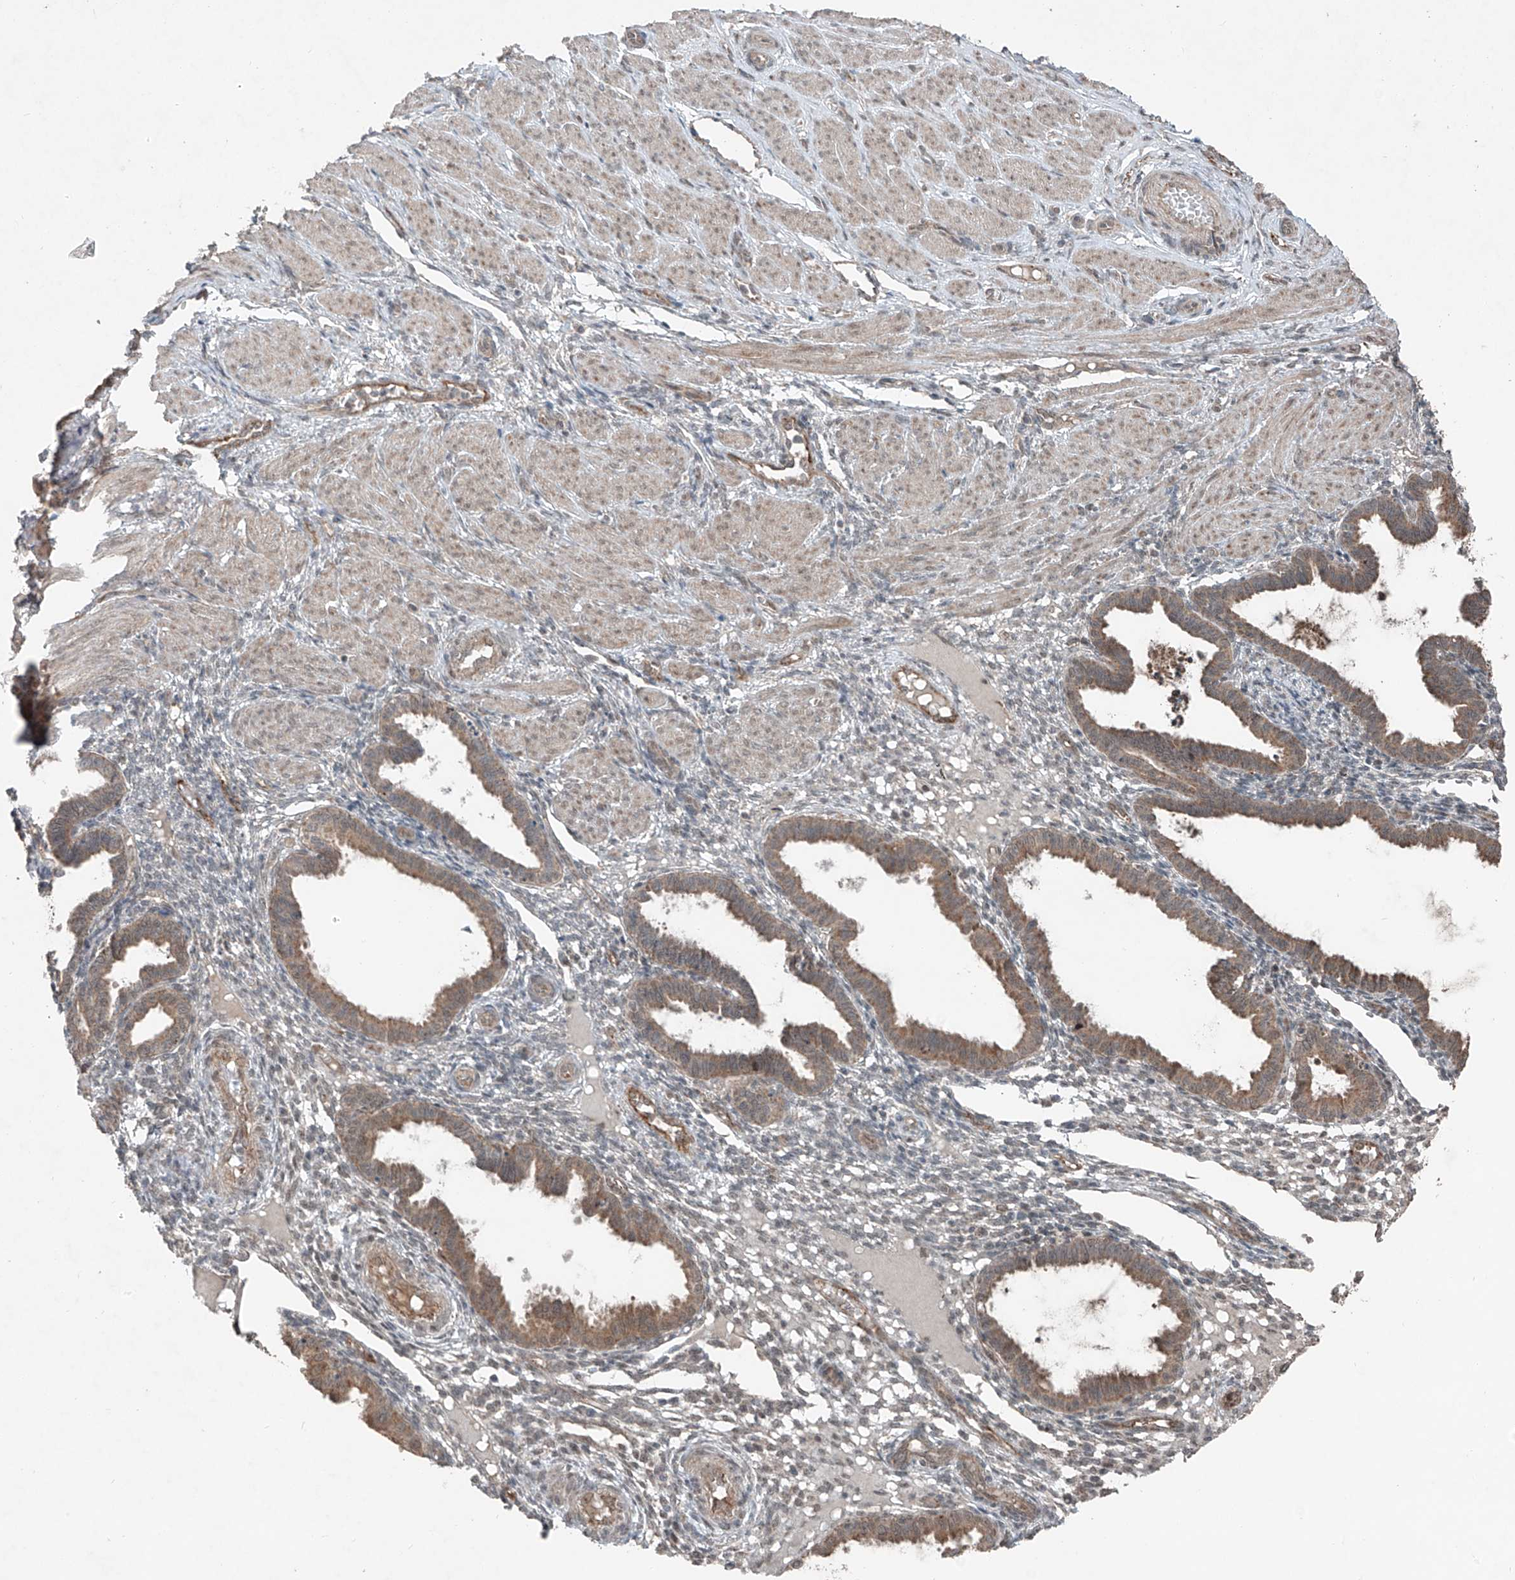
{"staining": {"intensity": "weak", "quantity": "25%-75%", "location": "cytoplasmic/membranous"}, "tissue": "endometrium", "cell_type": "Cells in endometrial stroma", "image_type": "normal", "snomed": [{"axis": "morphology", "description": "Normal tissue, NOS"}, {"axis": "topography", "description": "Endometrium"}], "caption": "Immunohistochemical staining of benign endometrium displays 25%-75% levels of weak cytoplasmic/membranous protein positivity in about 25%-75% of cells in endometrial stroma. (DAB (3,3'-diaminobenzidine) = brown stain, brightfield microscopy at high magnification).", "gene": "ZNF620", "patient": {"sex": "female", "age": 33}}